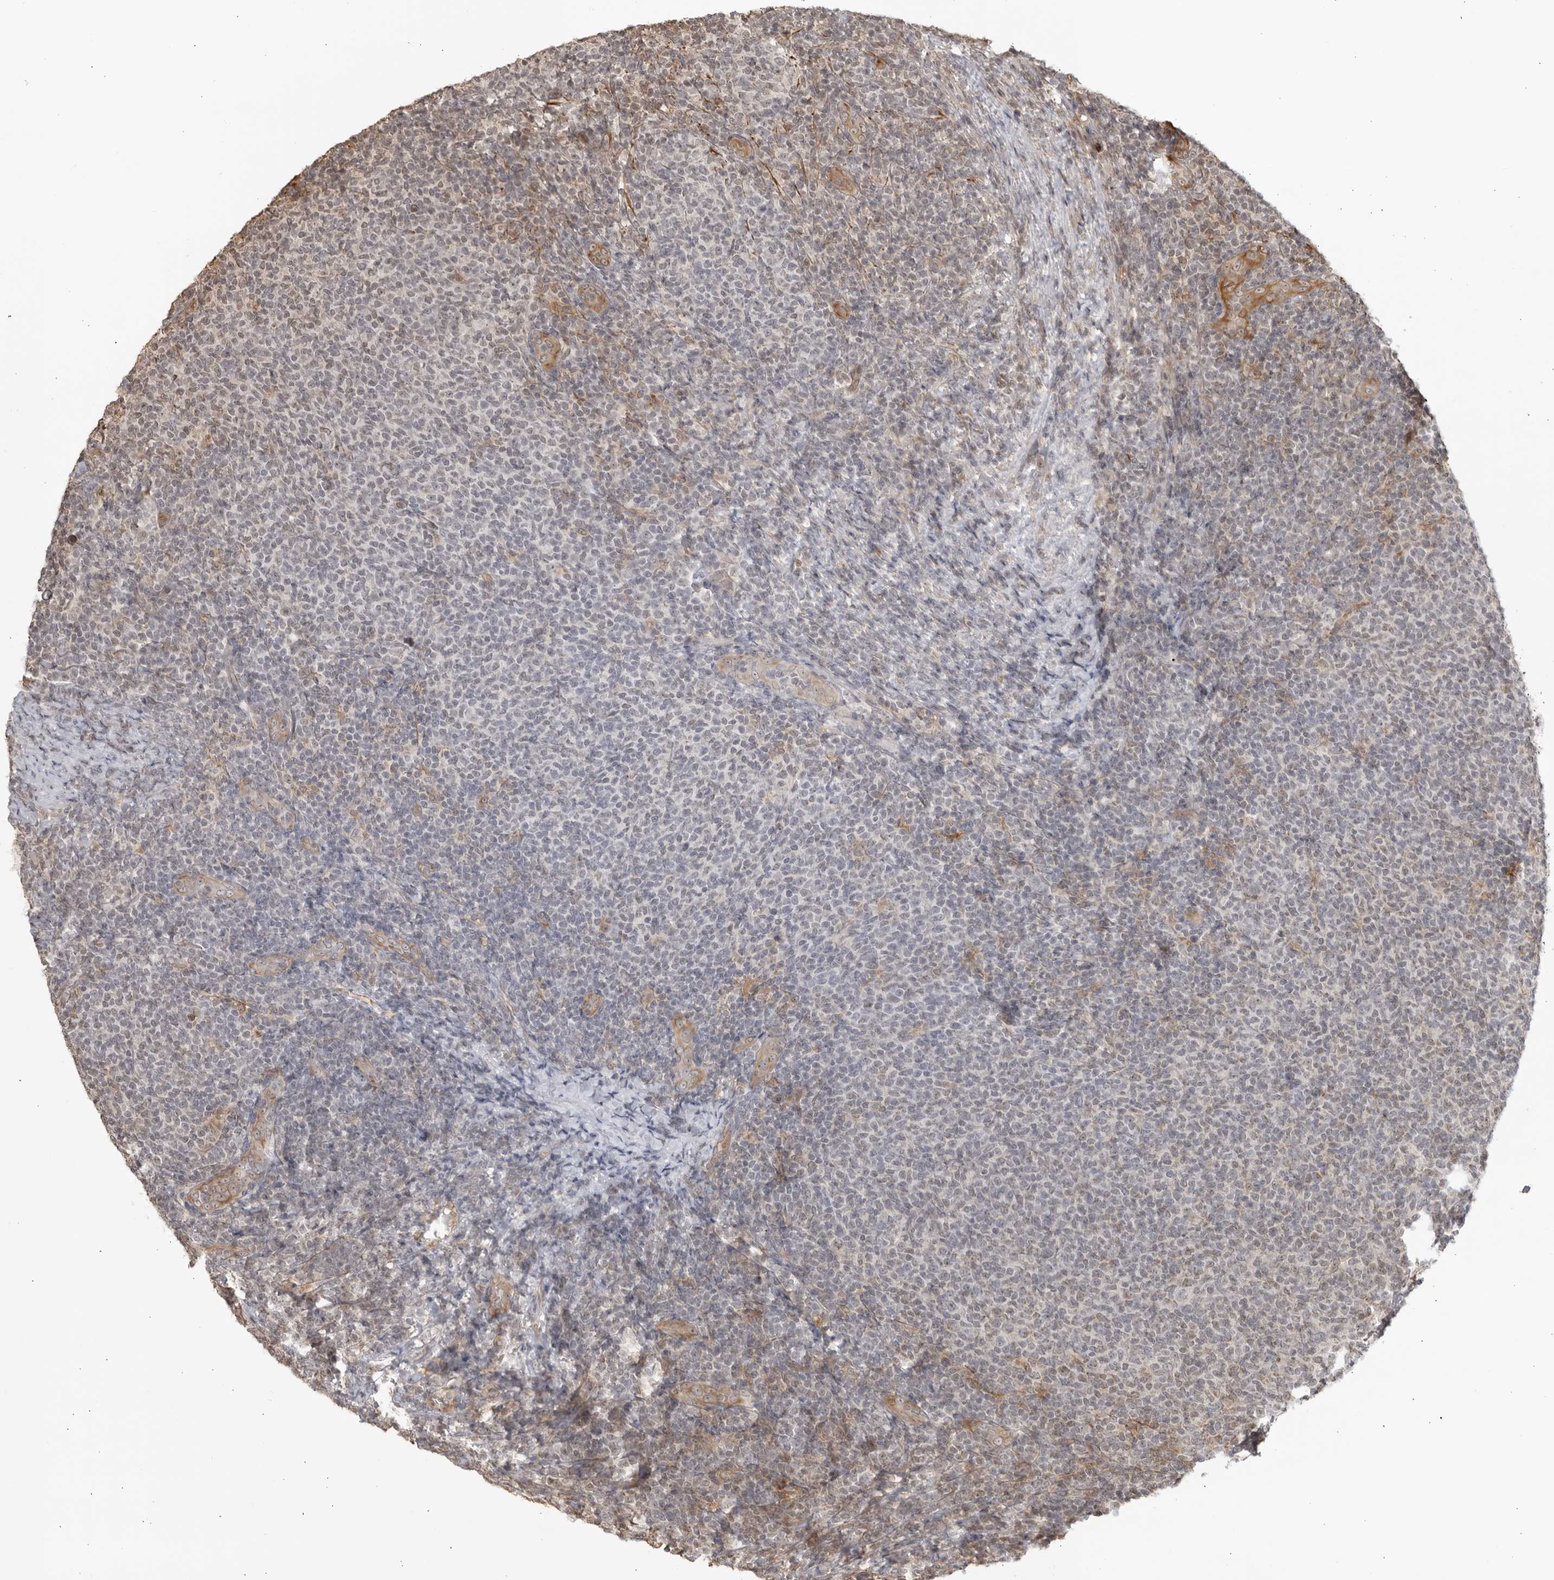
{"staining": {"intensity": "negative", "quantity": "none", "location": "none"}, "tissue": "lymphoma", "cell_type": "Tumor cells", "image_type": "cancer", "snomed": [{"axis": "morphology", "description": "Malignant lymphoma, non-Hodgkin's type, Low grade"}, {"axis": "topography", "description": "Lymph node"}], "caption": "Human lymphoma stained for a protein using immunohistochemistry demonstrates no expression in tumor cells.", "gene": "TCF21", "patient": {"sex": "male", "age": 66}}